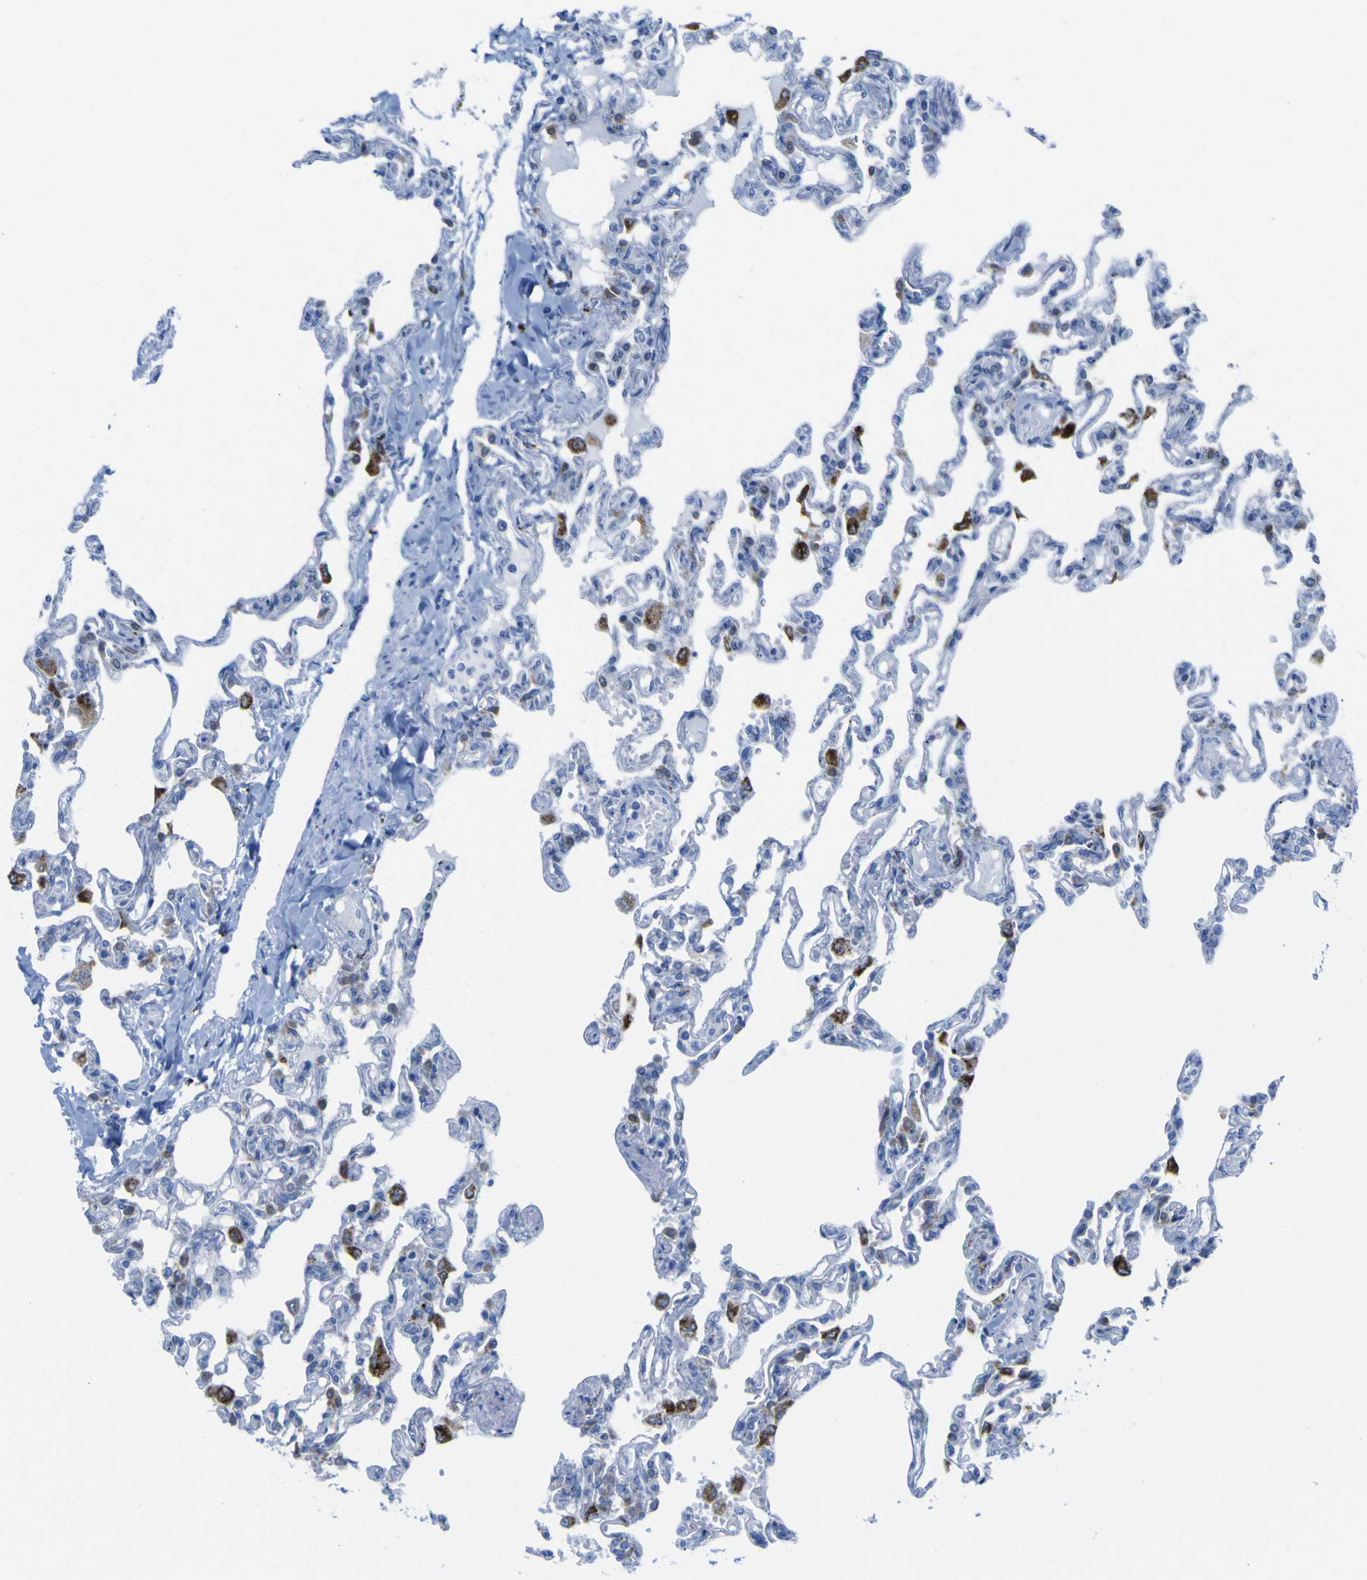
{"staining": {"intensity": "moderate", "quantity": "<25%", "location": "cytoplasmic/membranous"}, "tissue": "lung", "cell_type": "Alveolar cells", "image_type": "normal", "snomed": [{"axis": "morphology", "description": "Normal tissue, NOS"}, {"axis": "topography", "description": "Lung"}], "caption": "Immunohistochemistry micrograph of unremarkable lung stained for a protein (brown), which reveals low levels of moderate cytoplasmic/membranous positivity in about <25% of alveolar cells.", "gene": "PLD3", "patient": {"sex": "male", "age": 21}}